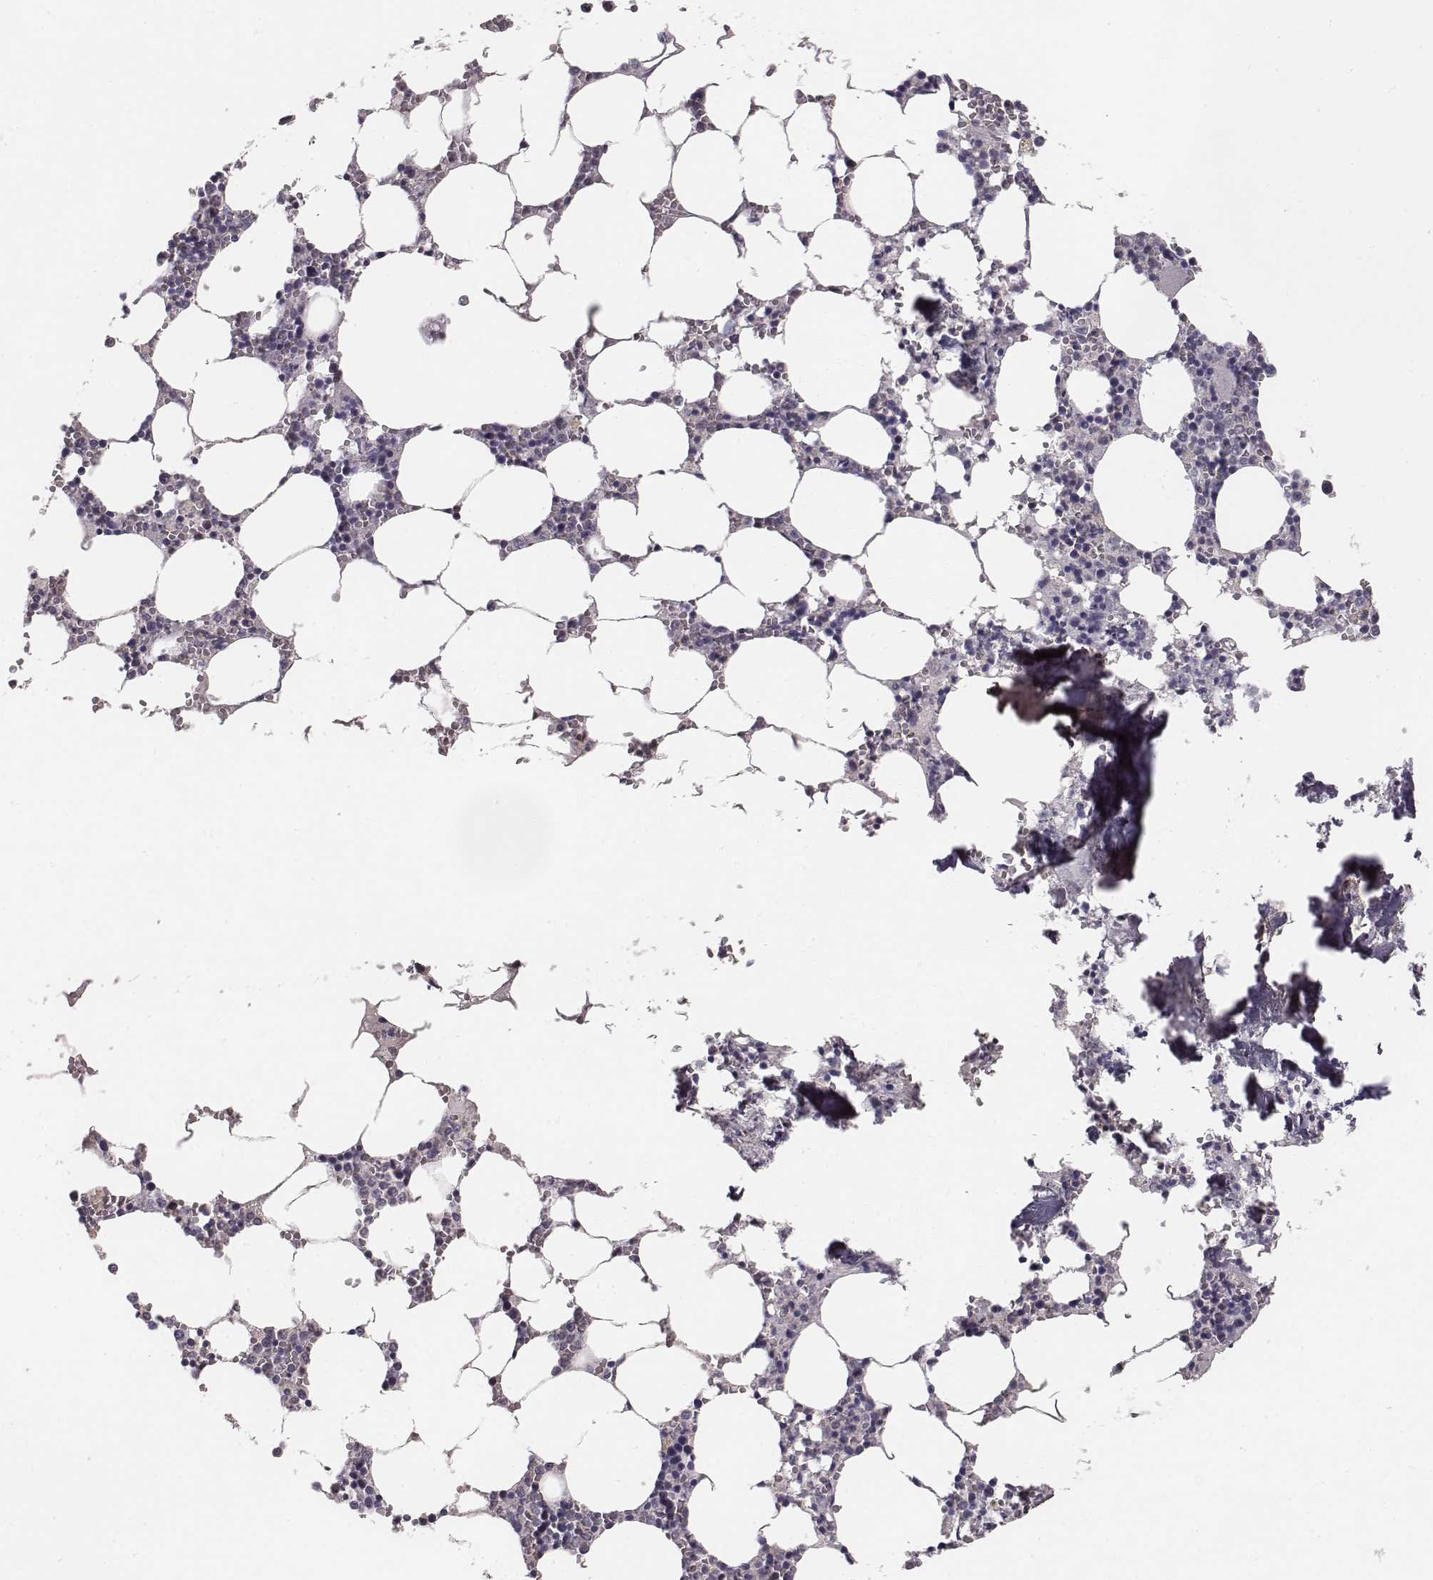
{"staining": {"intensity": "negative", "quantity": "none", "location": "none"}, "tissue": "bone marrow", "cell_type": "Hematopoietic cells", "image_type": "normal", "snomed": [{"axis": "morphology", "description": "Normal tissue, NOS"}, {"axis": "topography", "description": "Bone marrow"}], "caption": "IHC micrograph of benign human bone marrow stained for a protein (brown), which exhibits no expression in hematopoietic cells.", "gene": "ABCD3", "patient": {"sex": "female", "age": 64}}